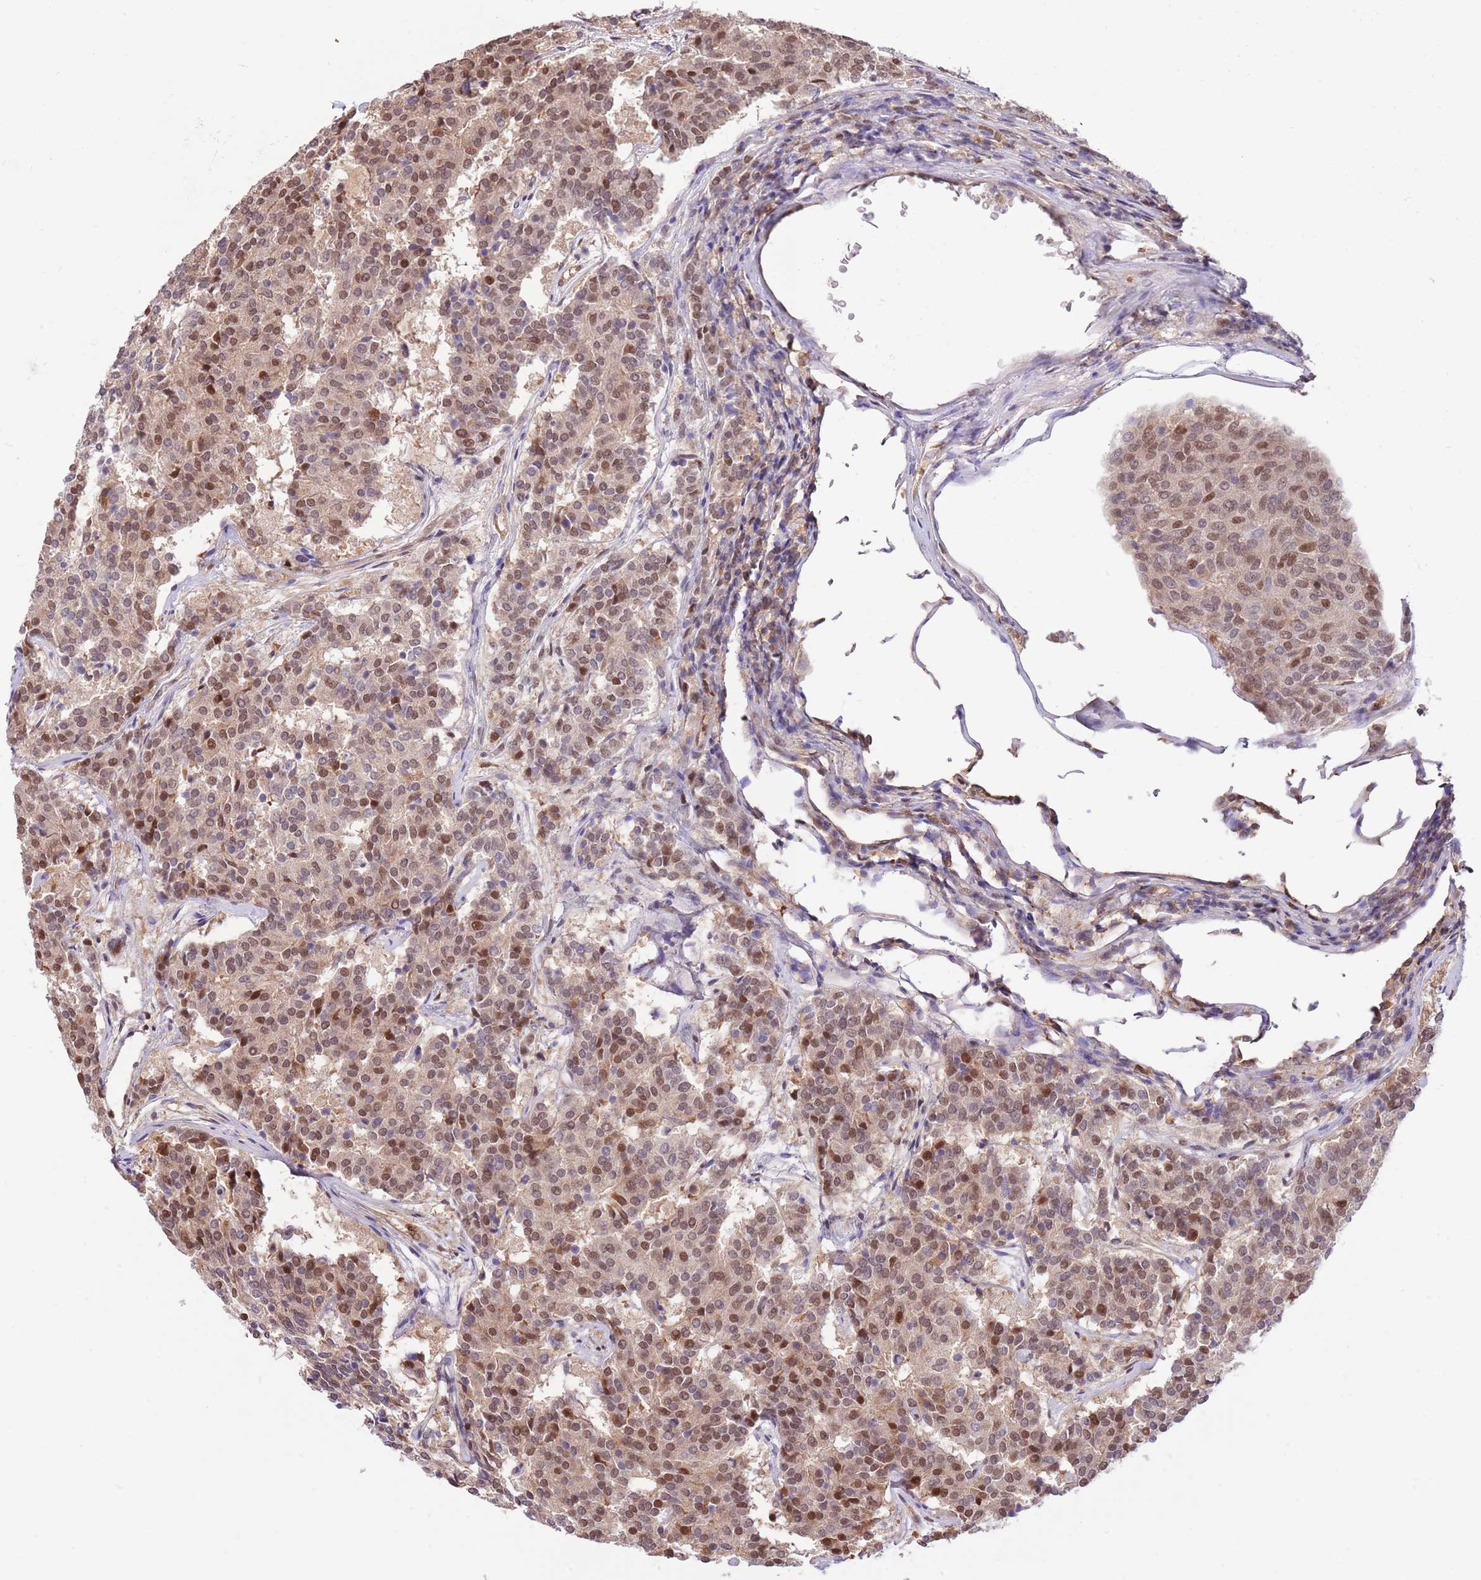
{"staining": {"intensity": "moderate", "quantity": ">75%", "location": "nuclear"}, "tissue": "carcinoid", "cell_type": "Tumor cells", "image_type": "cancer", "snomed": [{"axis": "morphology", "description": "Carcinoid, malignant, NOS"}, {"axis": "topography", "description": "Pancreas"}], "caption": "Brown immunohistochemical staining in human carcinoid exhibits moderate nuclear positivity in approximately >75% of tumor cells. Ihc stains the protein of interest in brown and the nuclei are stained blue.", "gene": "NSFL1C", "patient": {"sex": "female", "age": 54}}